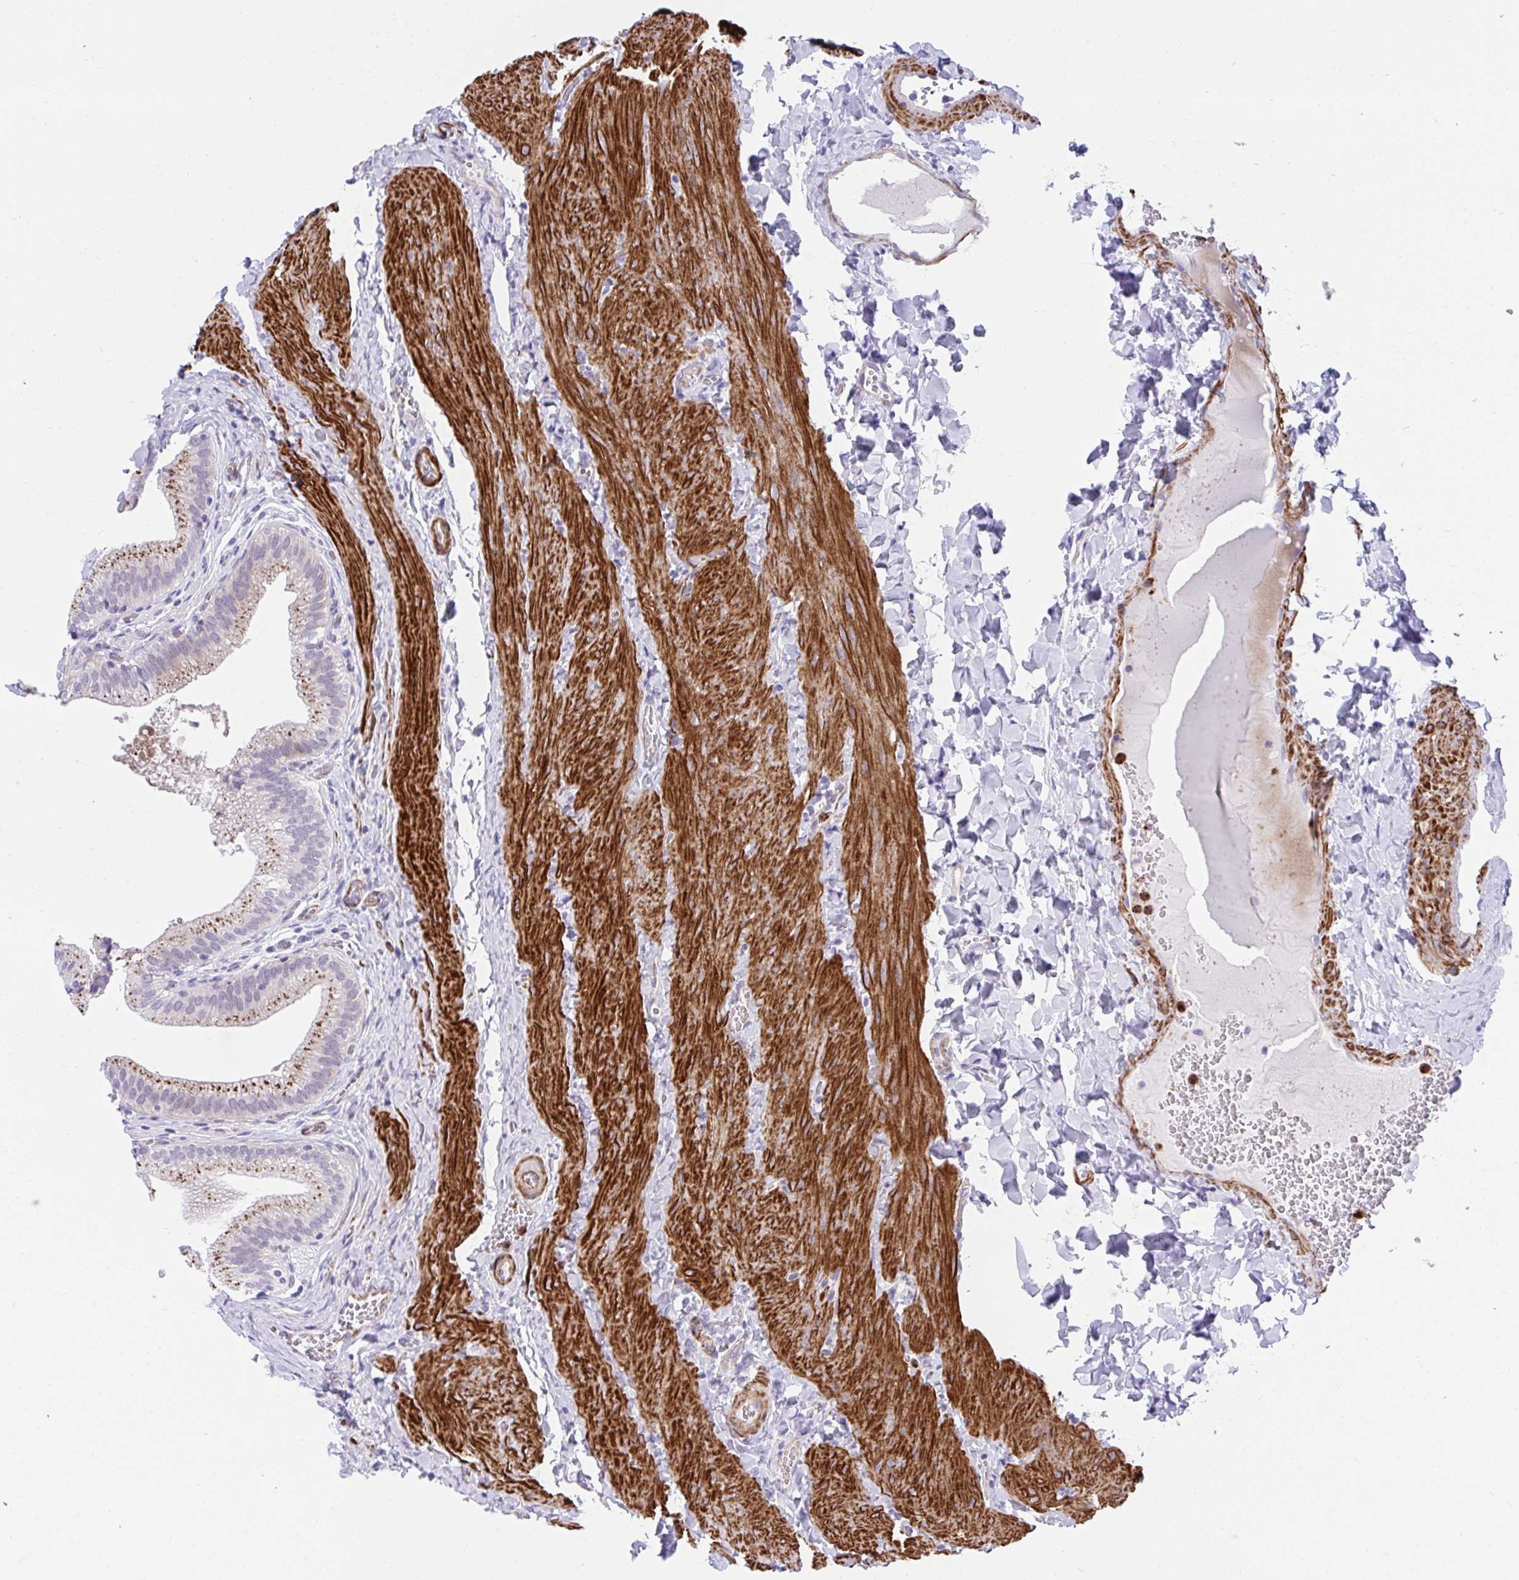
{"staining": {"intensity": "moderate", "quantity": ">75%", "location": "cytoplasmic/membranous"}, "tissue": "gallbladder", "cell_type": "Glandular cells", "image_type": "normal", "snomed": [{"axis": "morphology", "description": "Normal tissue, NOS"}, {"axis": "topography", "description": "Gallbladder"}, {"axis": "topography", "description": "Peripheral nerve tissue"}], "caption": "IHC photomicrograph of benign gallbladder: gallbladder stained using immunohistochemistry (IHC) exhibits medium levels of moderate protein expression localized specifically in the cytoplasmic/membranous of glandular cells, appearing as a cytoplasmic/membranous brown color.", "gene": "CSTB", "patient": {"sex": "male", "age": 17}}